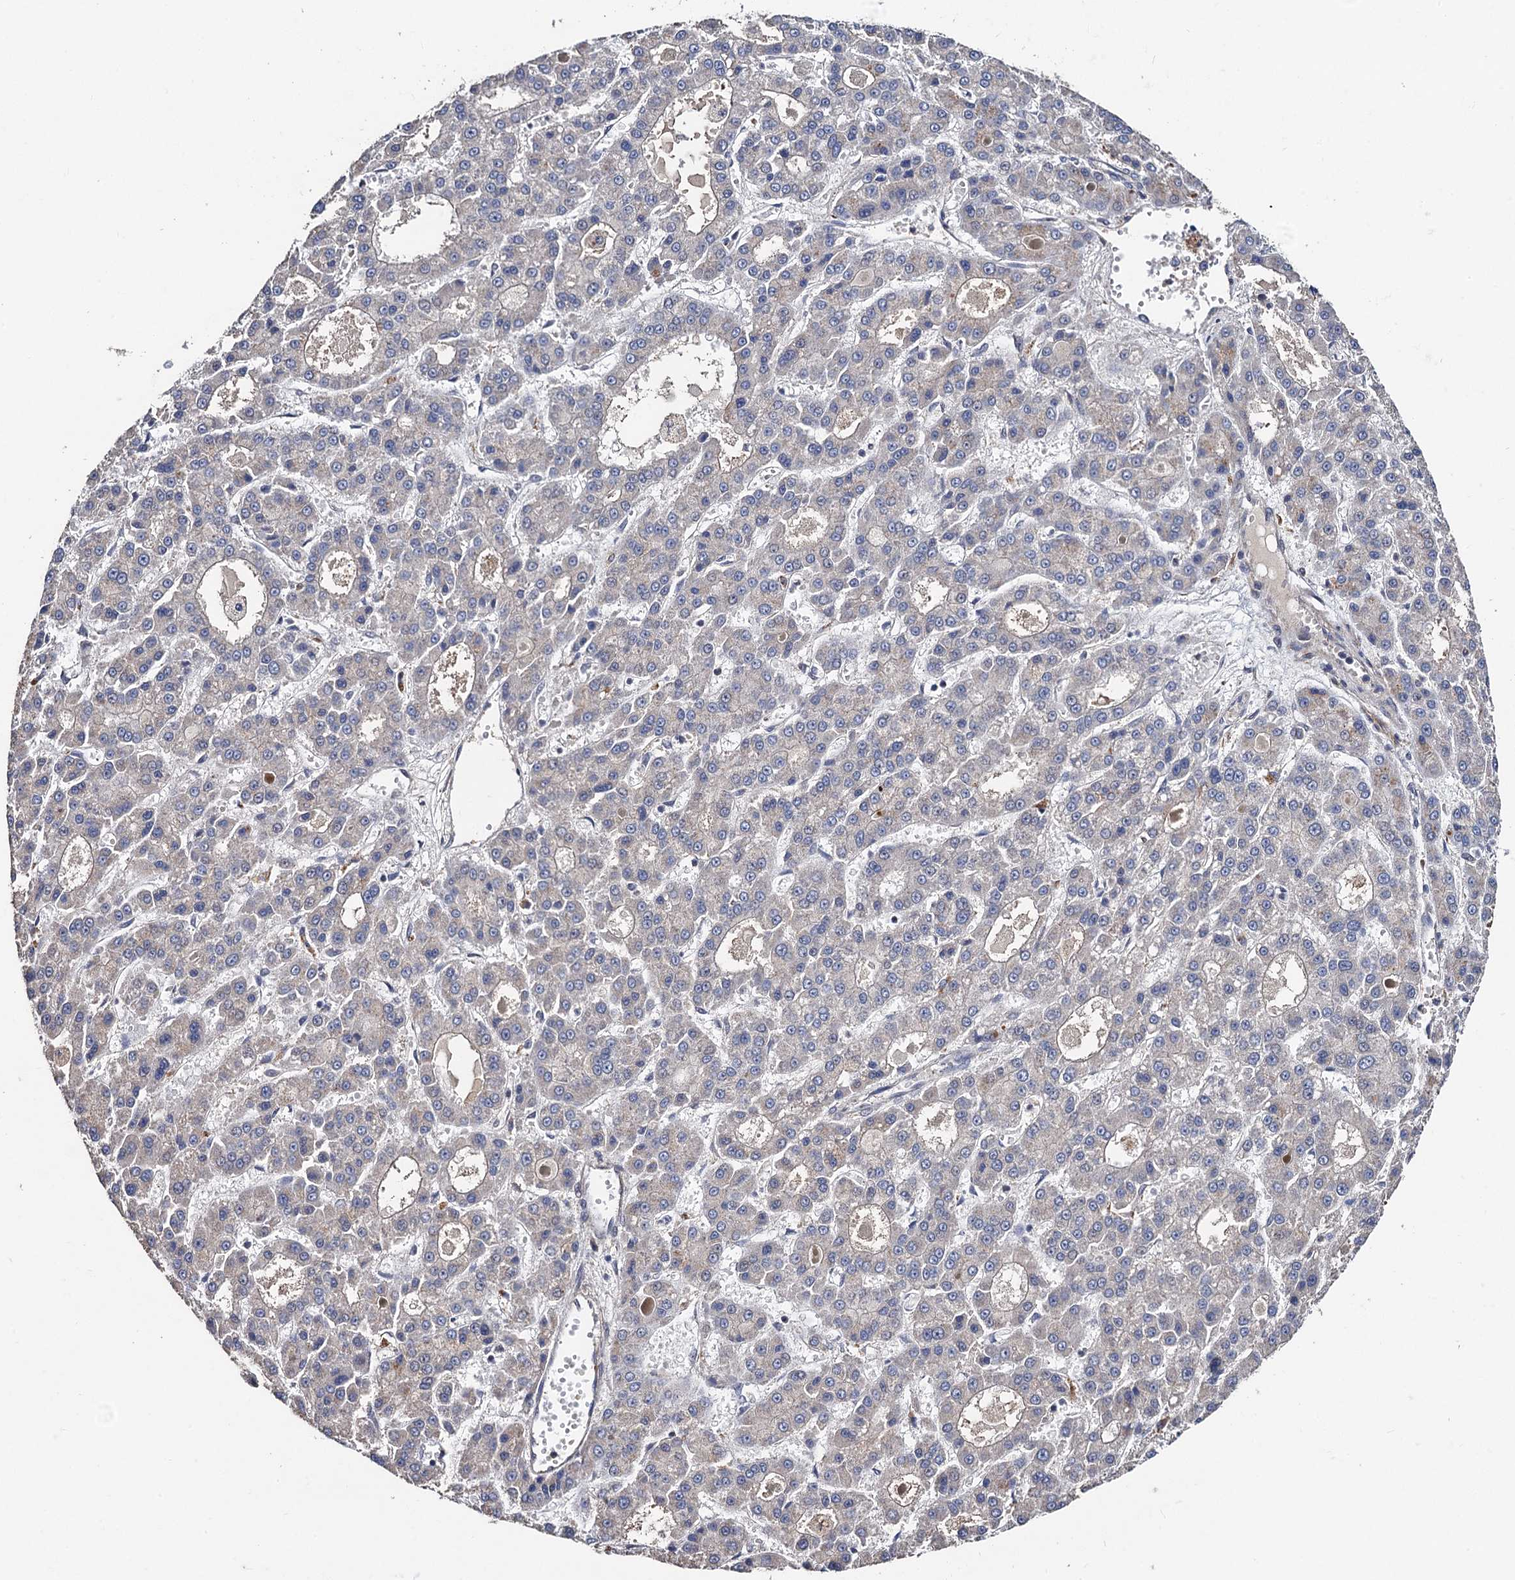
{"staining": {"intensity": "negative", "quantity": "none", "location": "none"}, "tissue": "liver cancer", "cell_type": "Tumor cells", "image_type": "cancer", "snomed": [{"axis": "morphology", "description": "Carcinoma, Hepatocellular, NOS"}, {"axis": "topography", "description": "Liver"}], "caption": "This is a histopathology image of immunohistochemistry staining of liver hepatocellular carcinoma, which shows no expression in tumor cells.", "gene": "PPTC7", "patient": {"sex": "male", "age": 70}}